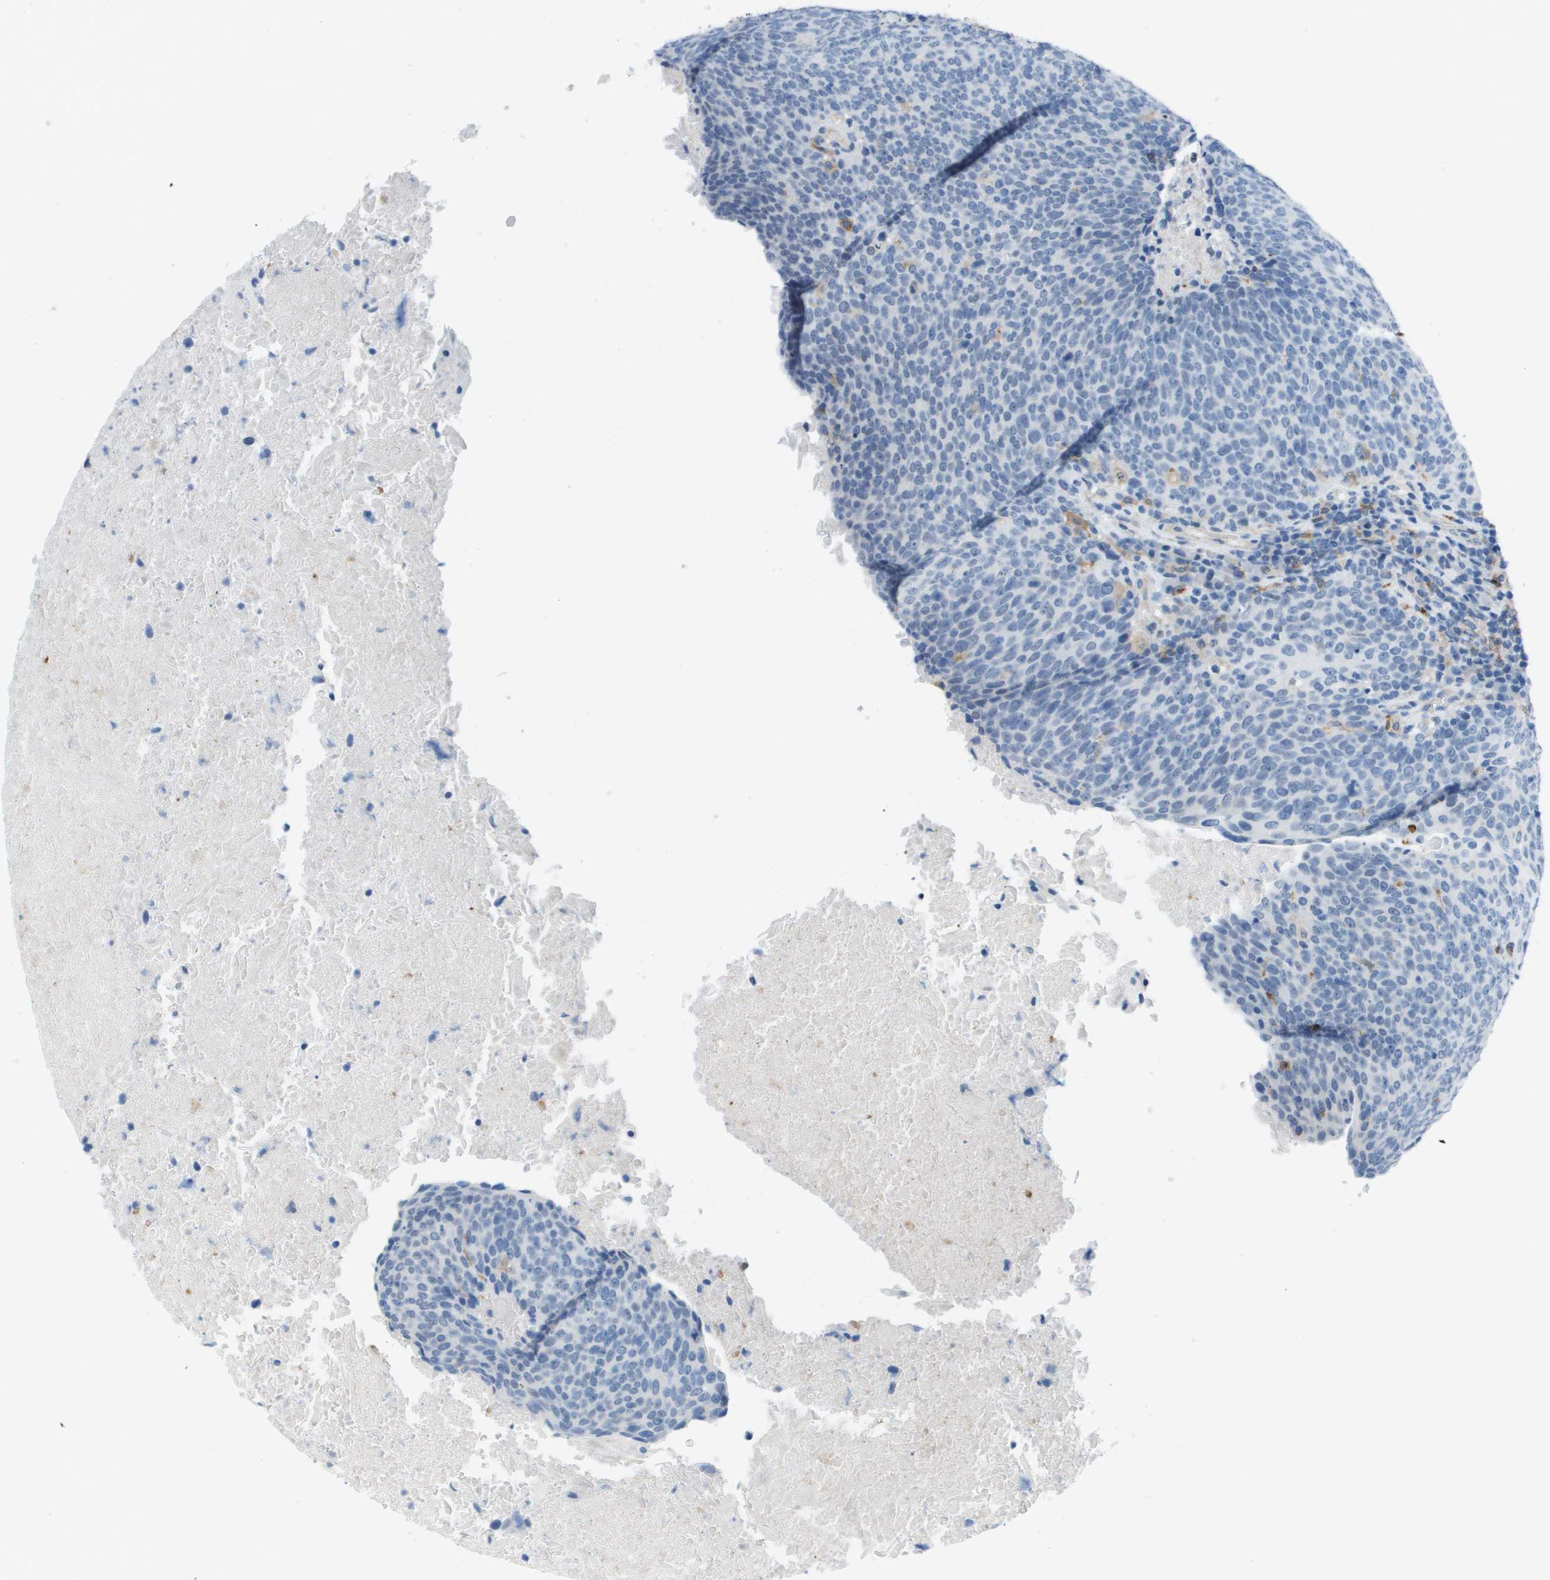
{"staining": {"intensity": "negative", "quantity": "none", "location": "none"}, "tissue": "head and neck cancer", "cell_type": "Tumor cells", "image_type": "cancer", "snomed": [{"axis": "morphology", "description": "Squamous cell carcinoma, NOS"}, {"axis": "morphology", "description": "Squamous cell carcinoma, metastatic, NOS"}, {"axis": "topography", "description": "Lymph node"}, {"axis": "topography", "description": "Head-Neck"}], "caption": "This is a photomicrograph of immunohistochemistry staining of metastatic squamous cell carcinoma (head and neck), which shows no positivity in tumor cells. The staining was performed using DAB to visualize the protein expression in brown, while the nuclei were stained in blue with hematoxylin (Magnification: 20x).", "gene": "ZBTB43", "patient": {"sex": "male", "age": 62}}